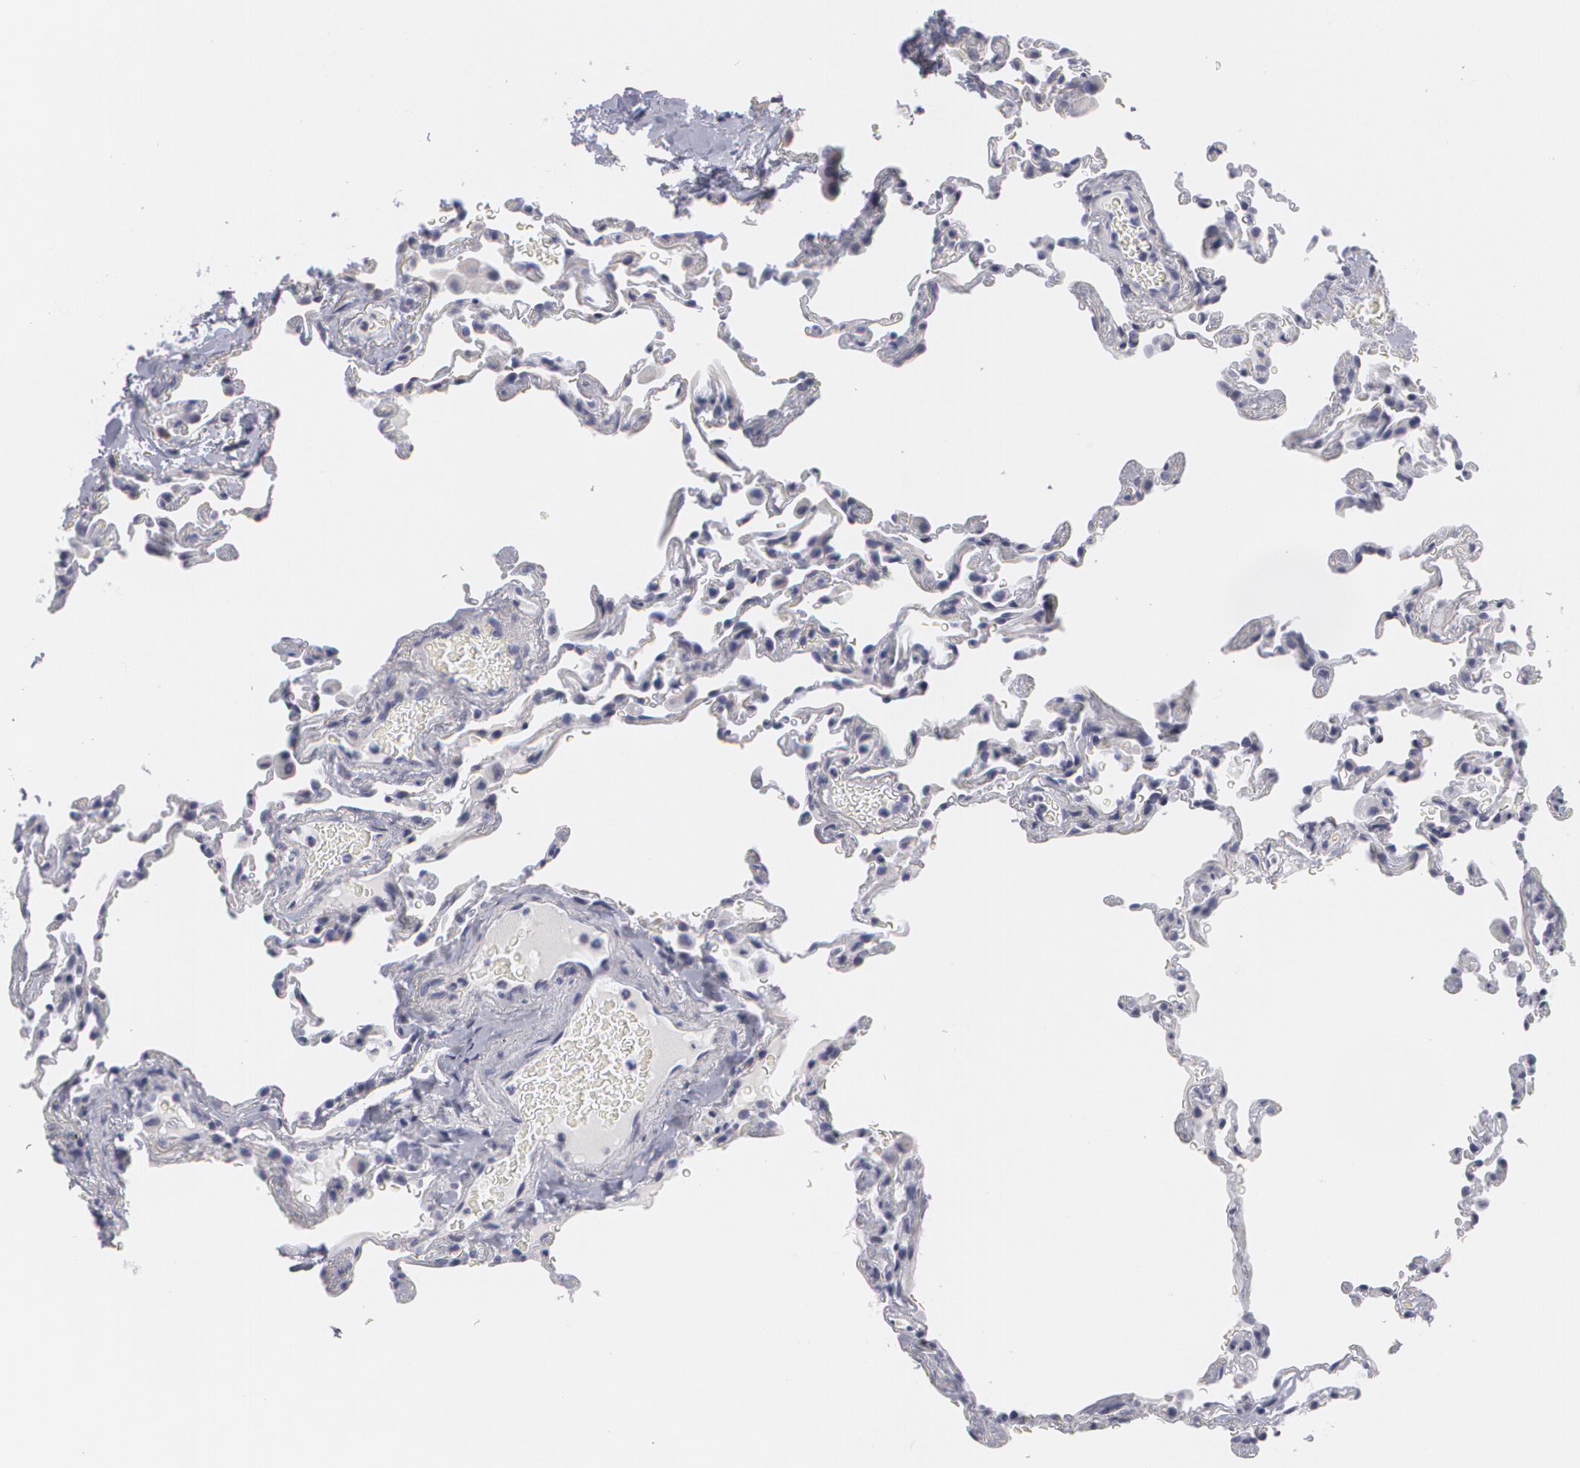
{"staining": {"intensity": "negative", "quantity": "none", "location": "none"}, "tissue": "lung", "cell_type": "Alveolar cells", "image_type": "normal", "snomed": [{"axis": "morphology", "description": "Normal tissue, NOS"}, {"axis": "topography", "description": "Lung"}], "caption": "Micrograph shows no significant protein positivity in alveolar cells of unremarkable lung. Nuclei are stained in blue.", "gene": "MBNL3", "patient": {"sex": "female", "age": 61}}